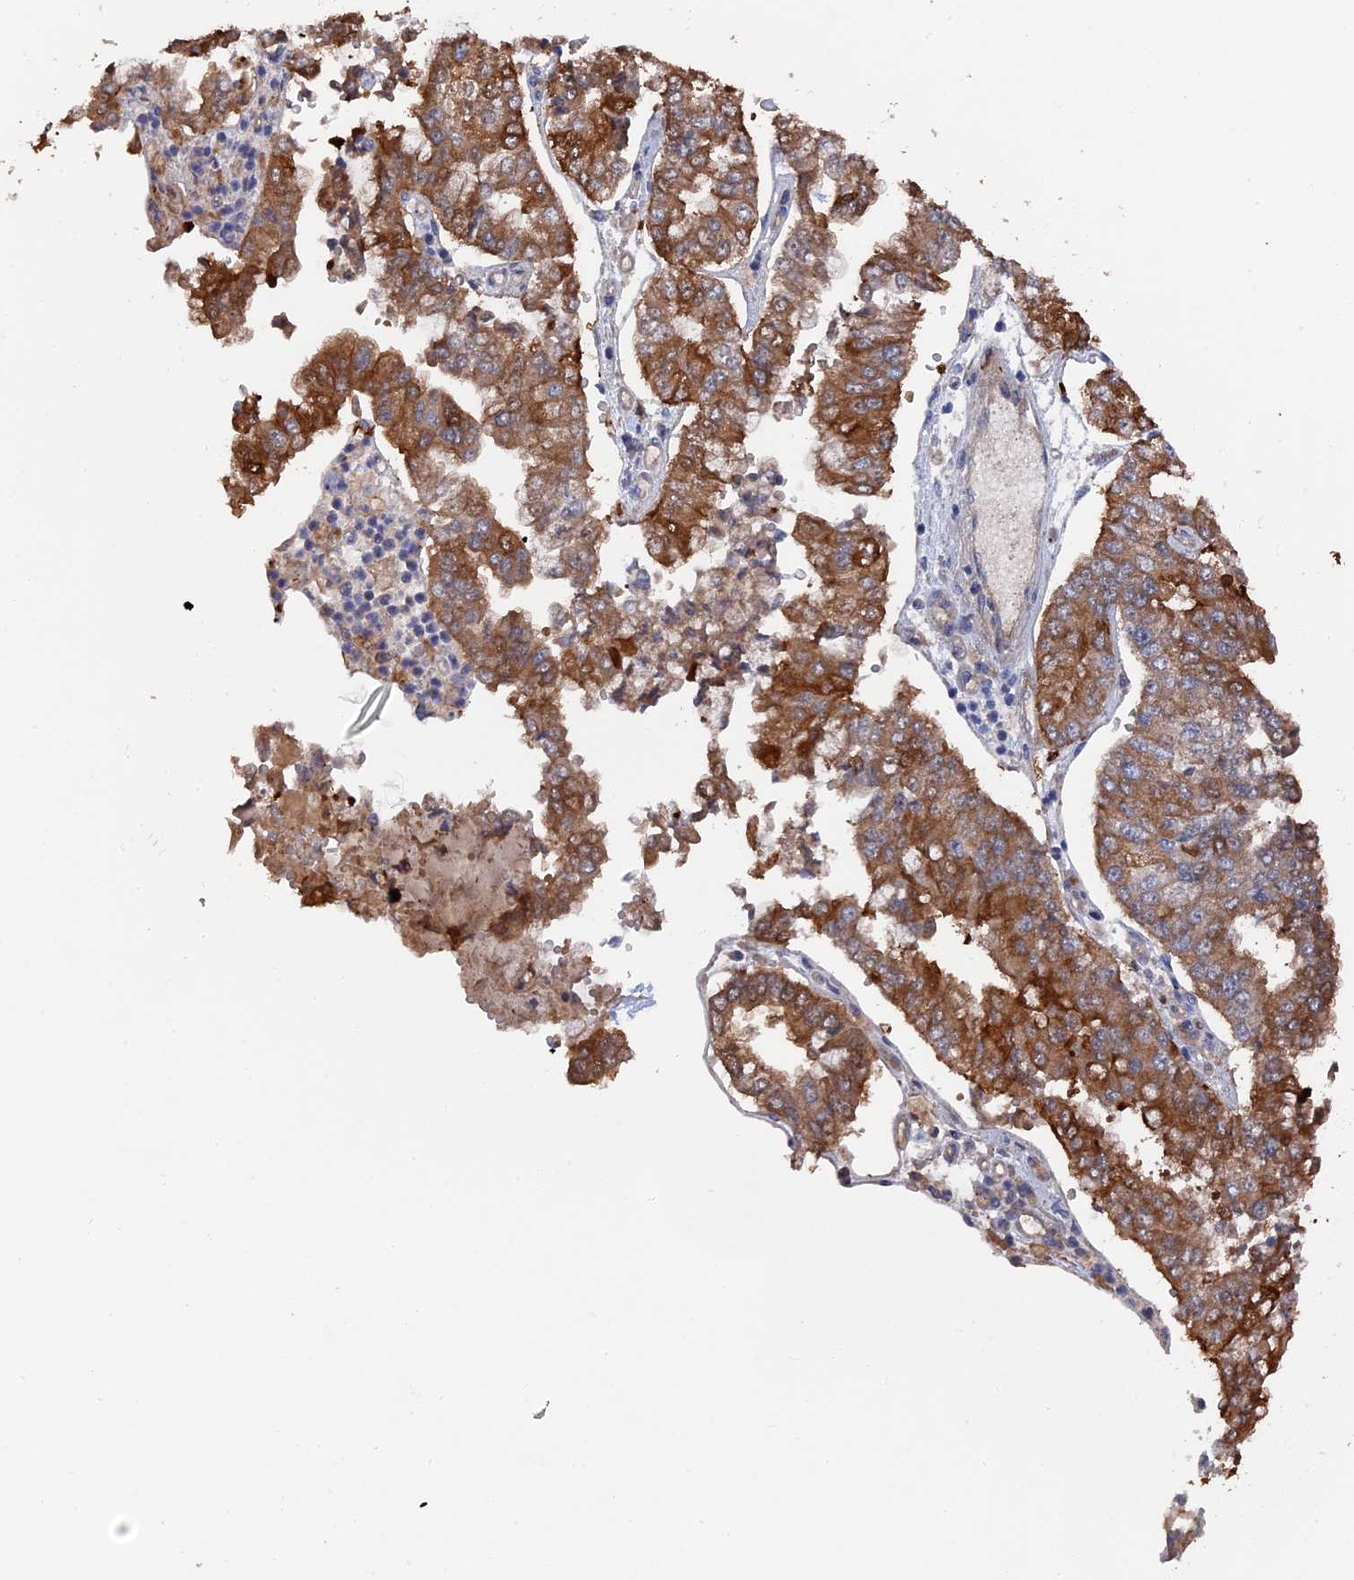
{"staining": {"intensity": "strong", "quantity": ">75%", "location": "cytoplasmic/membranous"}, "tissue": "stomach cancer", "cell_type": "Tumor cells", "image_type": "cancer", "snomed": [{"axis": "morphology", "description": "Adenocarcinoma, NOS"}, {"axis": "topography", "description": "Stomach"}], "caption": "Stomach adenocarcinoma stained with immunohistochemistry (IHC) reveals strong cytoplasmic/membranous staining in approximately >75% of tumor cells.", "gene": "SMG9", "patient": {"sex": "male", "age": 76}}